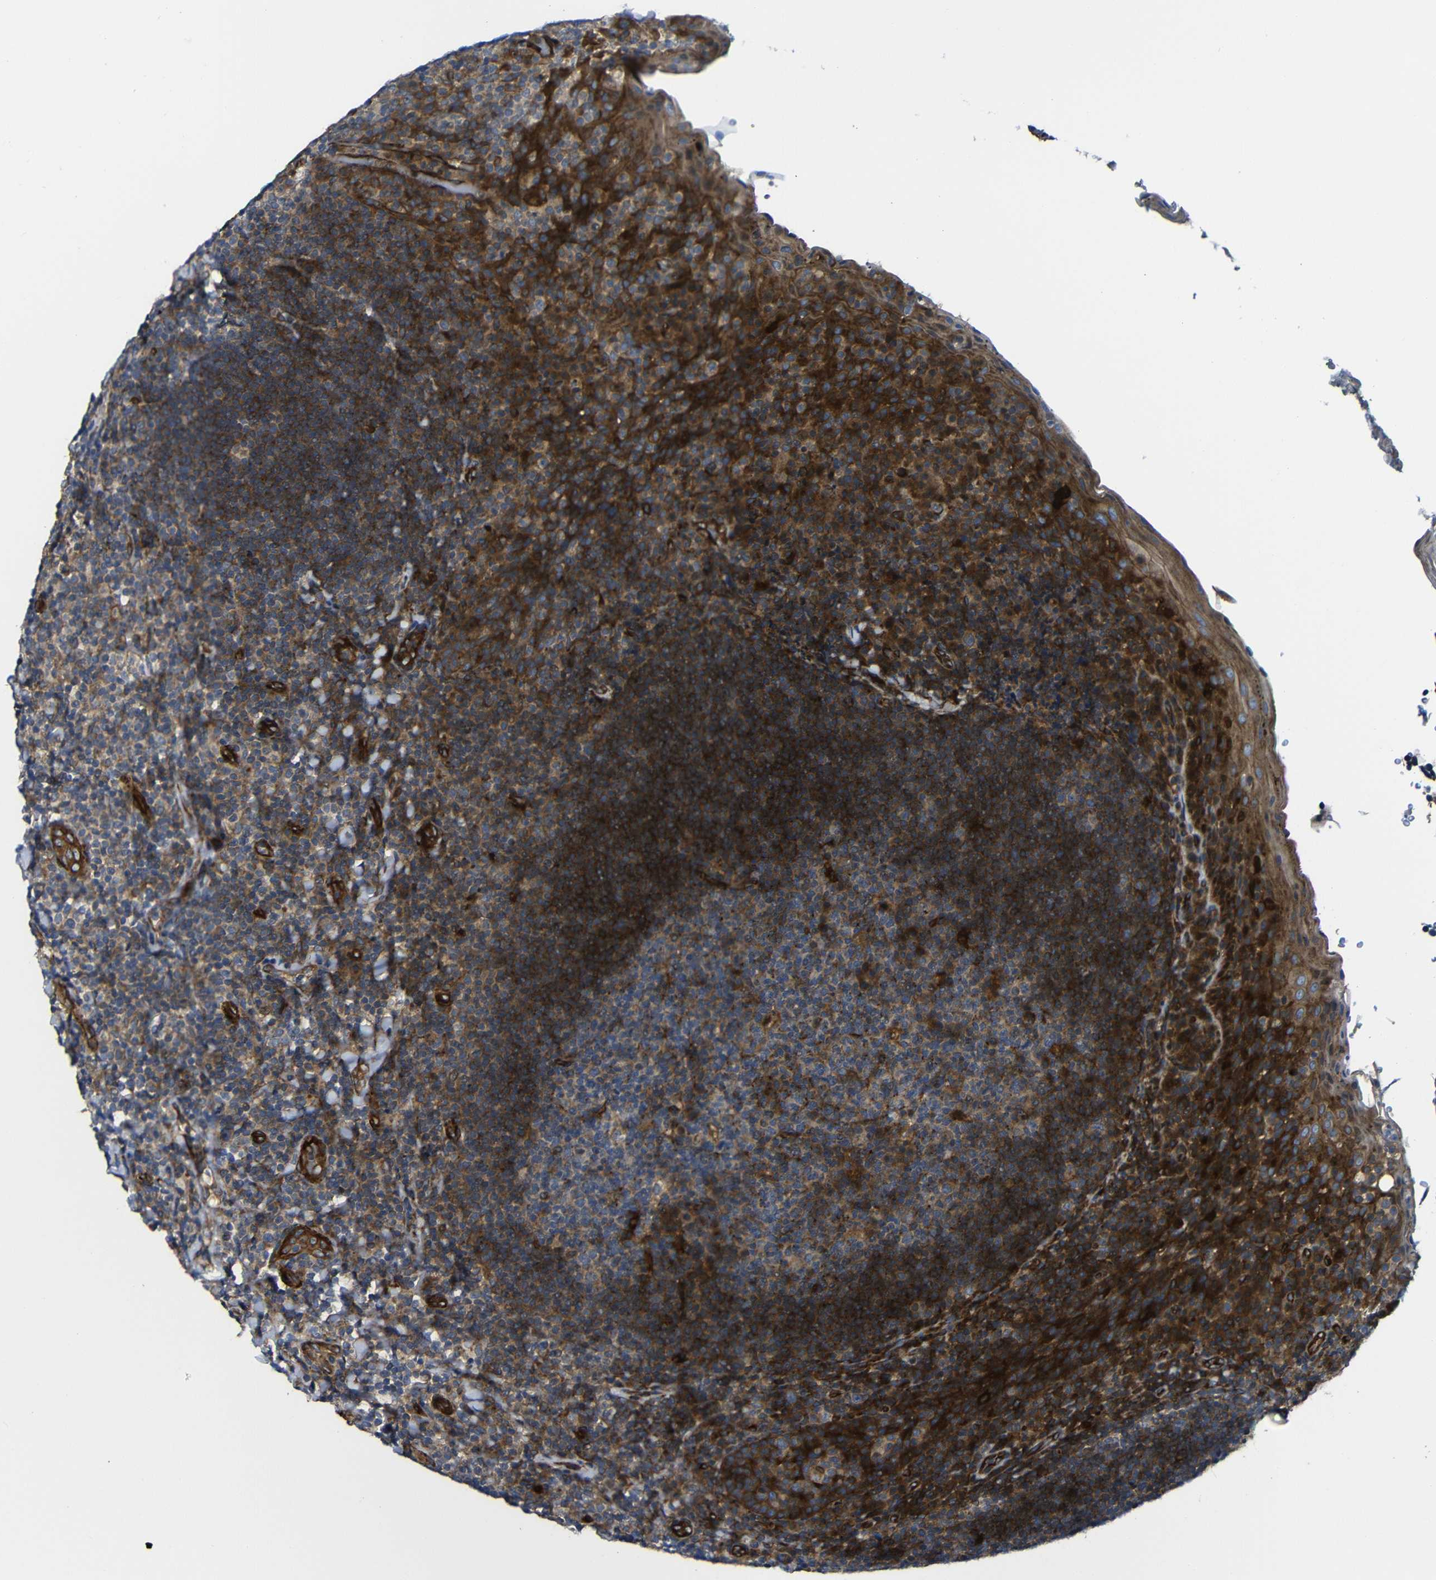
{"staining": {"intensity": "strong", "quantity": "25%-75%", "location": "cytoplasmic/membranous"}, "tissue": "tonsil", "cell_type": "Germinal center cells", "image_type": "normal", "snomed": [{"axis": "morphology", "description": "Normal tissue, NOS"}, {"axis": "topography", "description": "Tonsil"}], "caption": "Strong cytoplasmic/membranous protein staining is seen in about 25%-75% of germinal center cells in tonsil. (DAB (3,3'-diaminobenzidine) IHC, brown staining for protein, blue staining for nuclei).", "gene": "PARP14", "patient": {"sex": "male", "age": 17}}